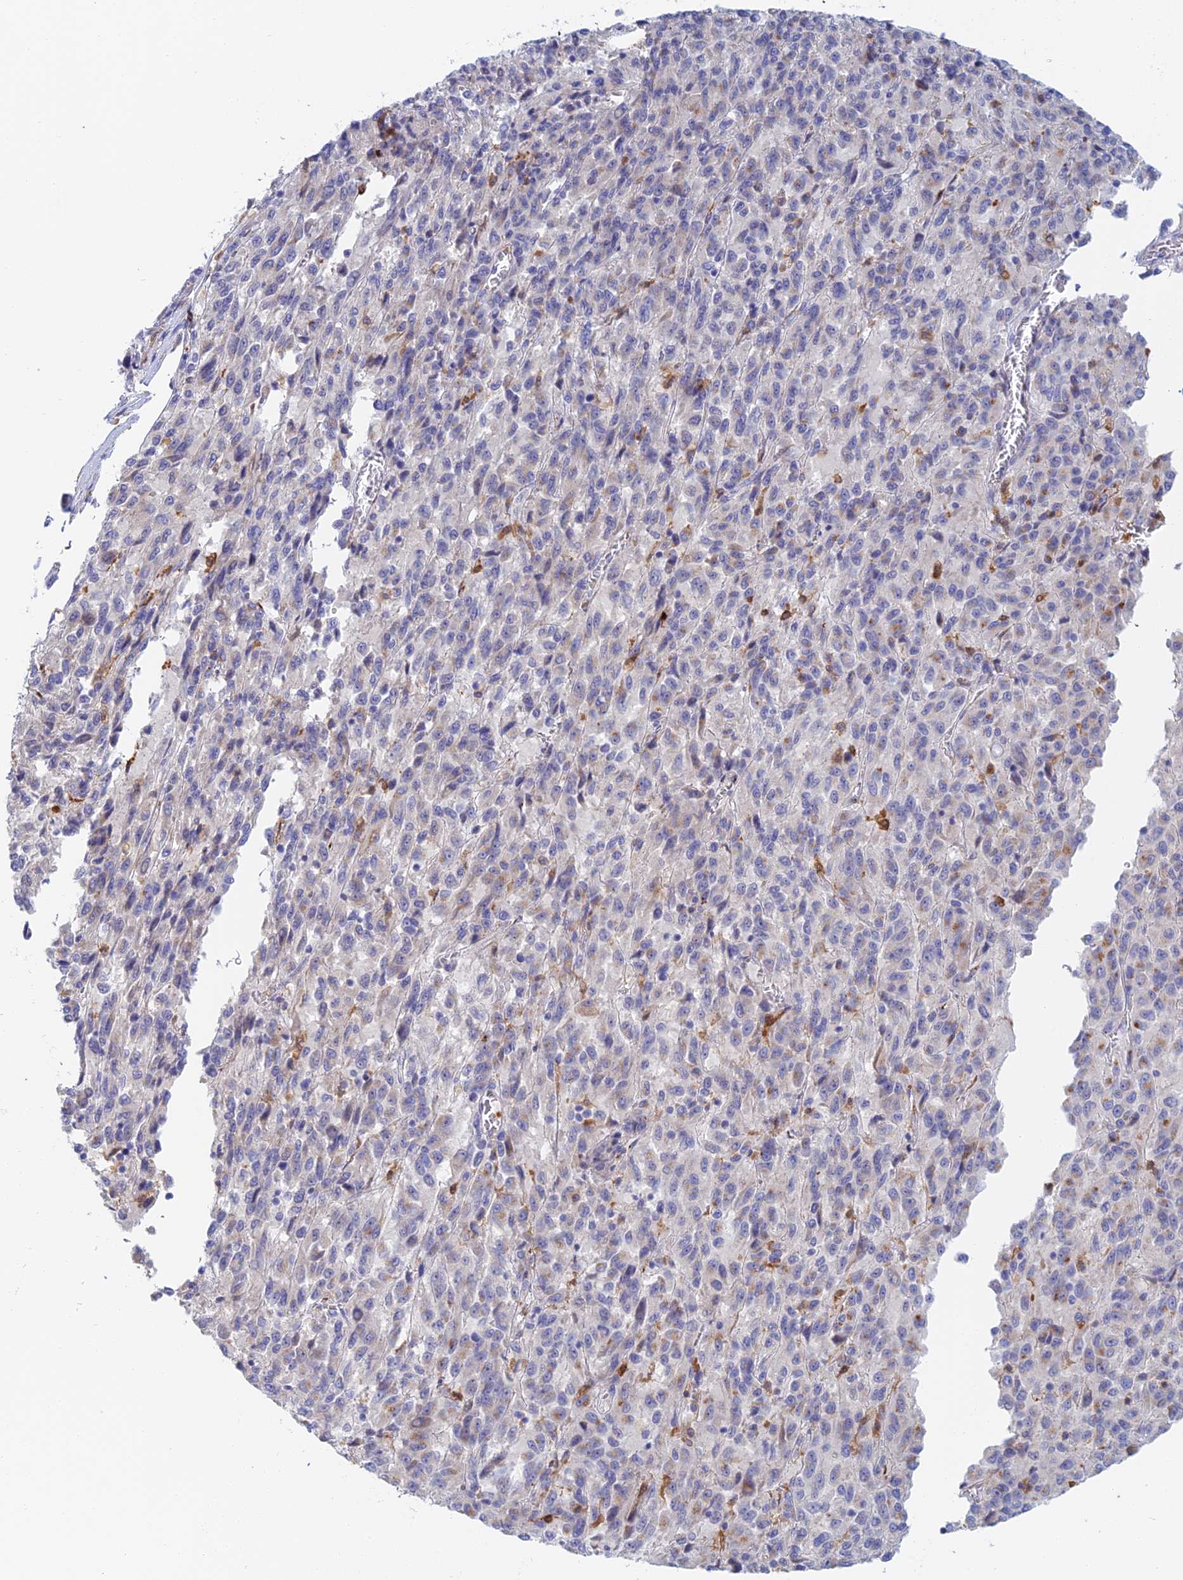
{"staining": {"intensity": "moderate", "quantity": "<25%", "location": "cytoplasmic/membranous"}, "tissue": "melanoma", "cell_type": "Tumor cells", "image_type": "cancer", "snomed": [{"axis": "morphology", "description": "Malignant melanoma, Metastatic site"}, {"axis": "topography", "description": "Lung"}], "caption": "Brown immunohistochemical staining in human malignant melanoma (metastatic site) displays moderate cytoplasmic/membranous expression in about <25% of tumor cells. (DAB (3,3'-diaminobenzidine) IHC, brown staining for protein, blue staining for nuclei).", "gene": "SLC24A3", "patient": {"sex": "male", "age": 64}}